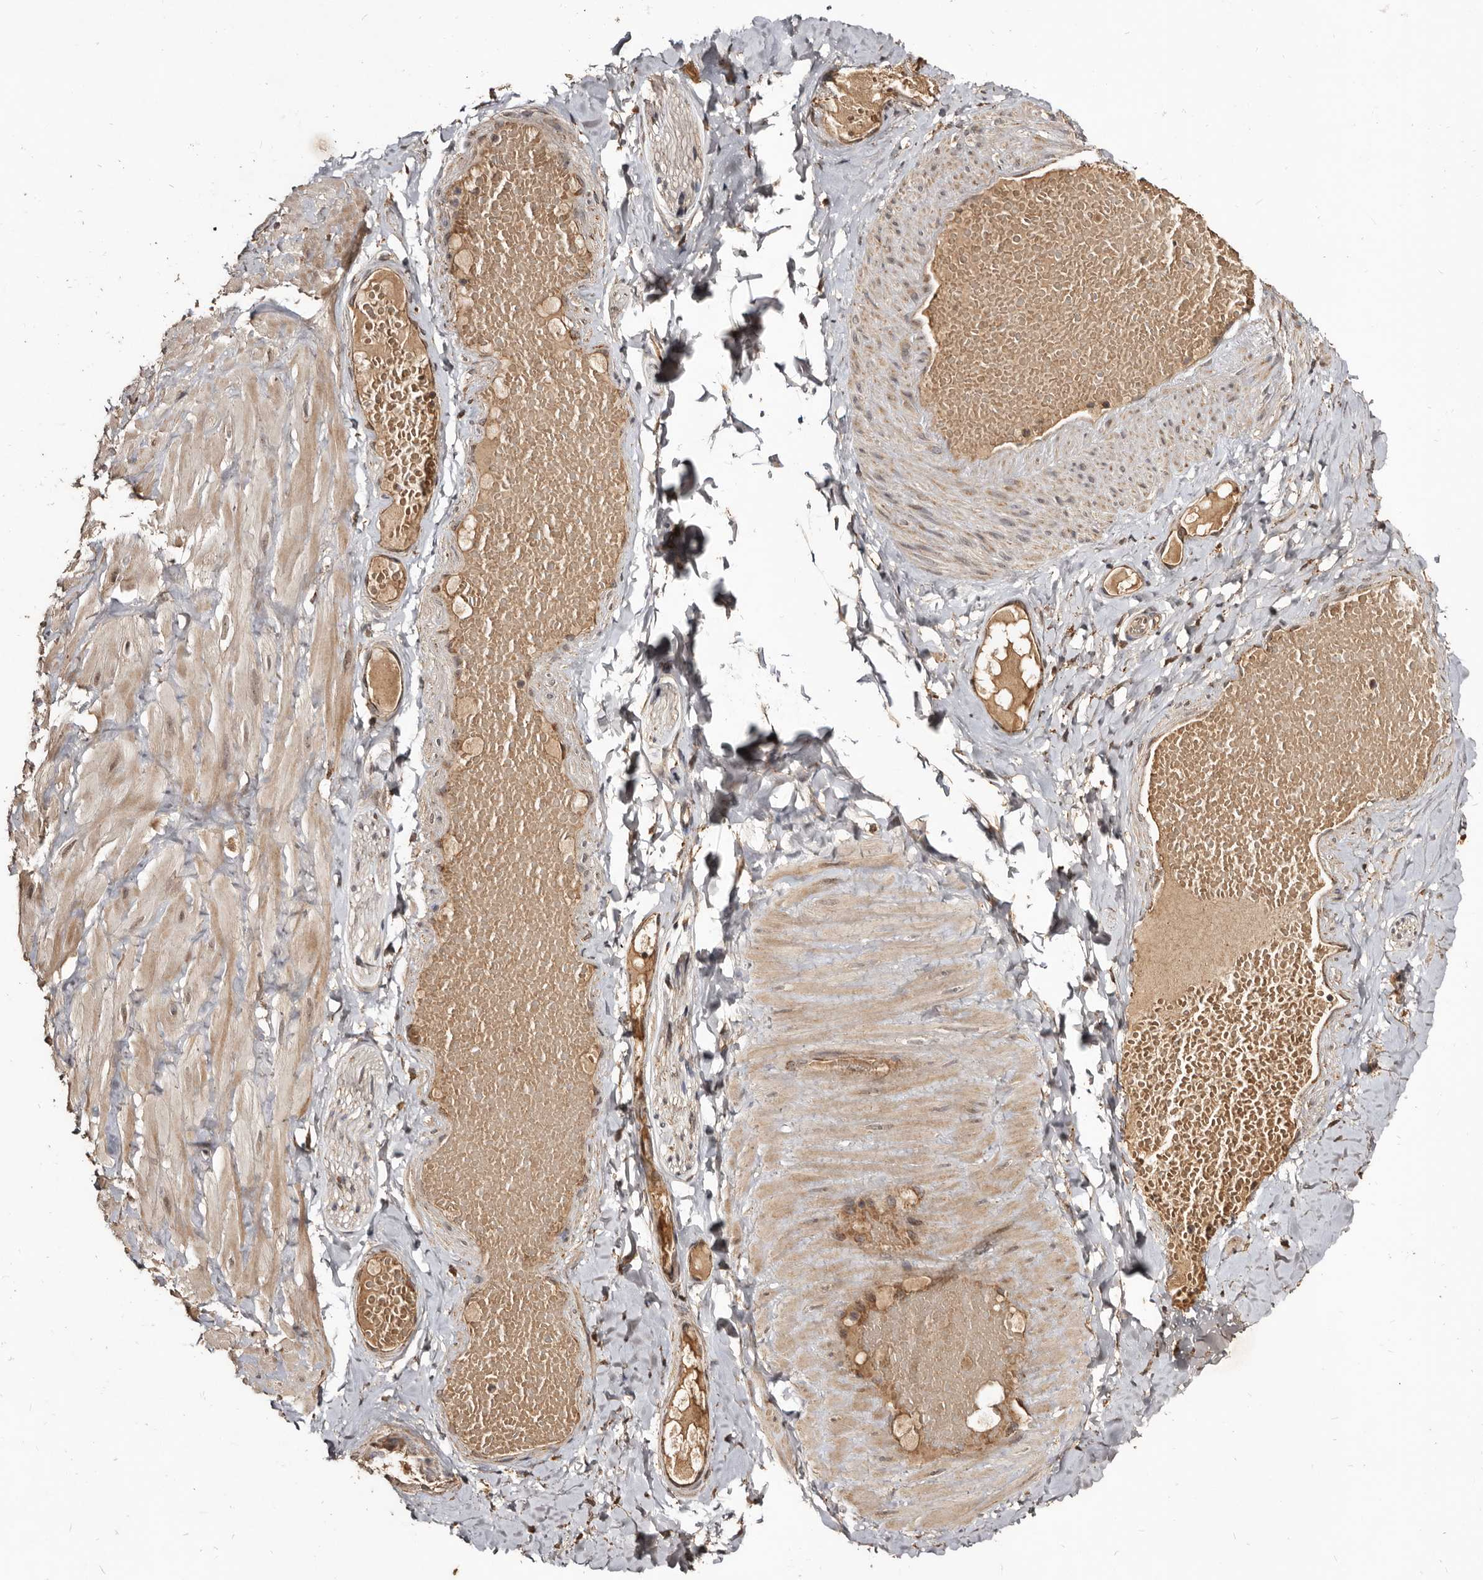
{"staining": {"intensity": "moderate", "quantity": ">75%", "location": "cytoplasmic/membranous"}, "tissue": "adipose tissue", "cell_type": "Adipocytes", "image_type": "normal", "snomed": [{"axis": "morphology", "description": "Normal tissue, NOS"}, {"axis": "topography", "description": "Adipose tissue"}, {"axis": "topography", "description": "Vascular tissue"}, {"axis": "topography", "description": "Peripheral nerve tissue"}], "caption": "High-power microscopy captured an IHC micrograph of normal adipose tissue, revealing moderate cytoplasmic/membranous positivity in approximately >75% of adipocytes. (brown staining indicates protein expression, while blue staining denotes nuclei).", "gene": "AKAP7", "patient": {"sex": "male", "age": 25}}